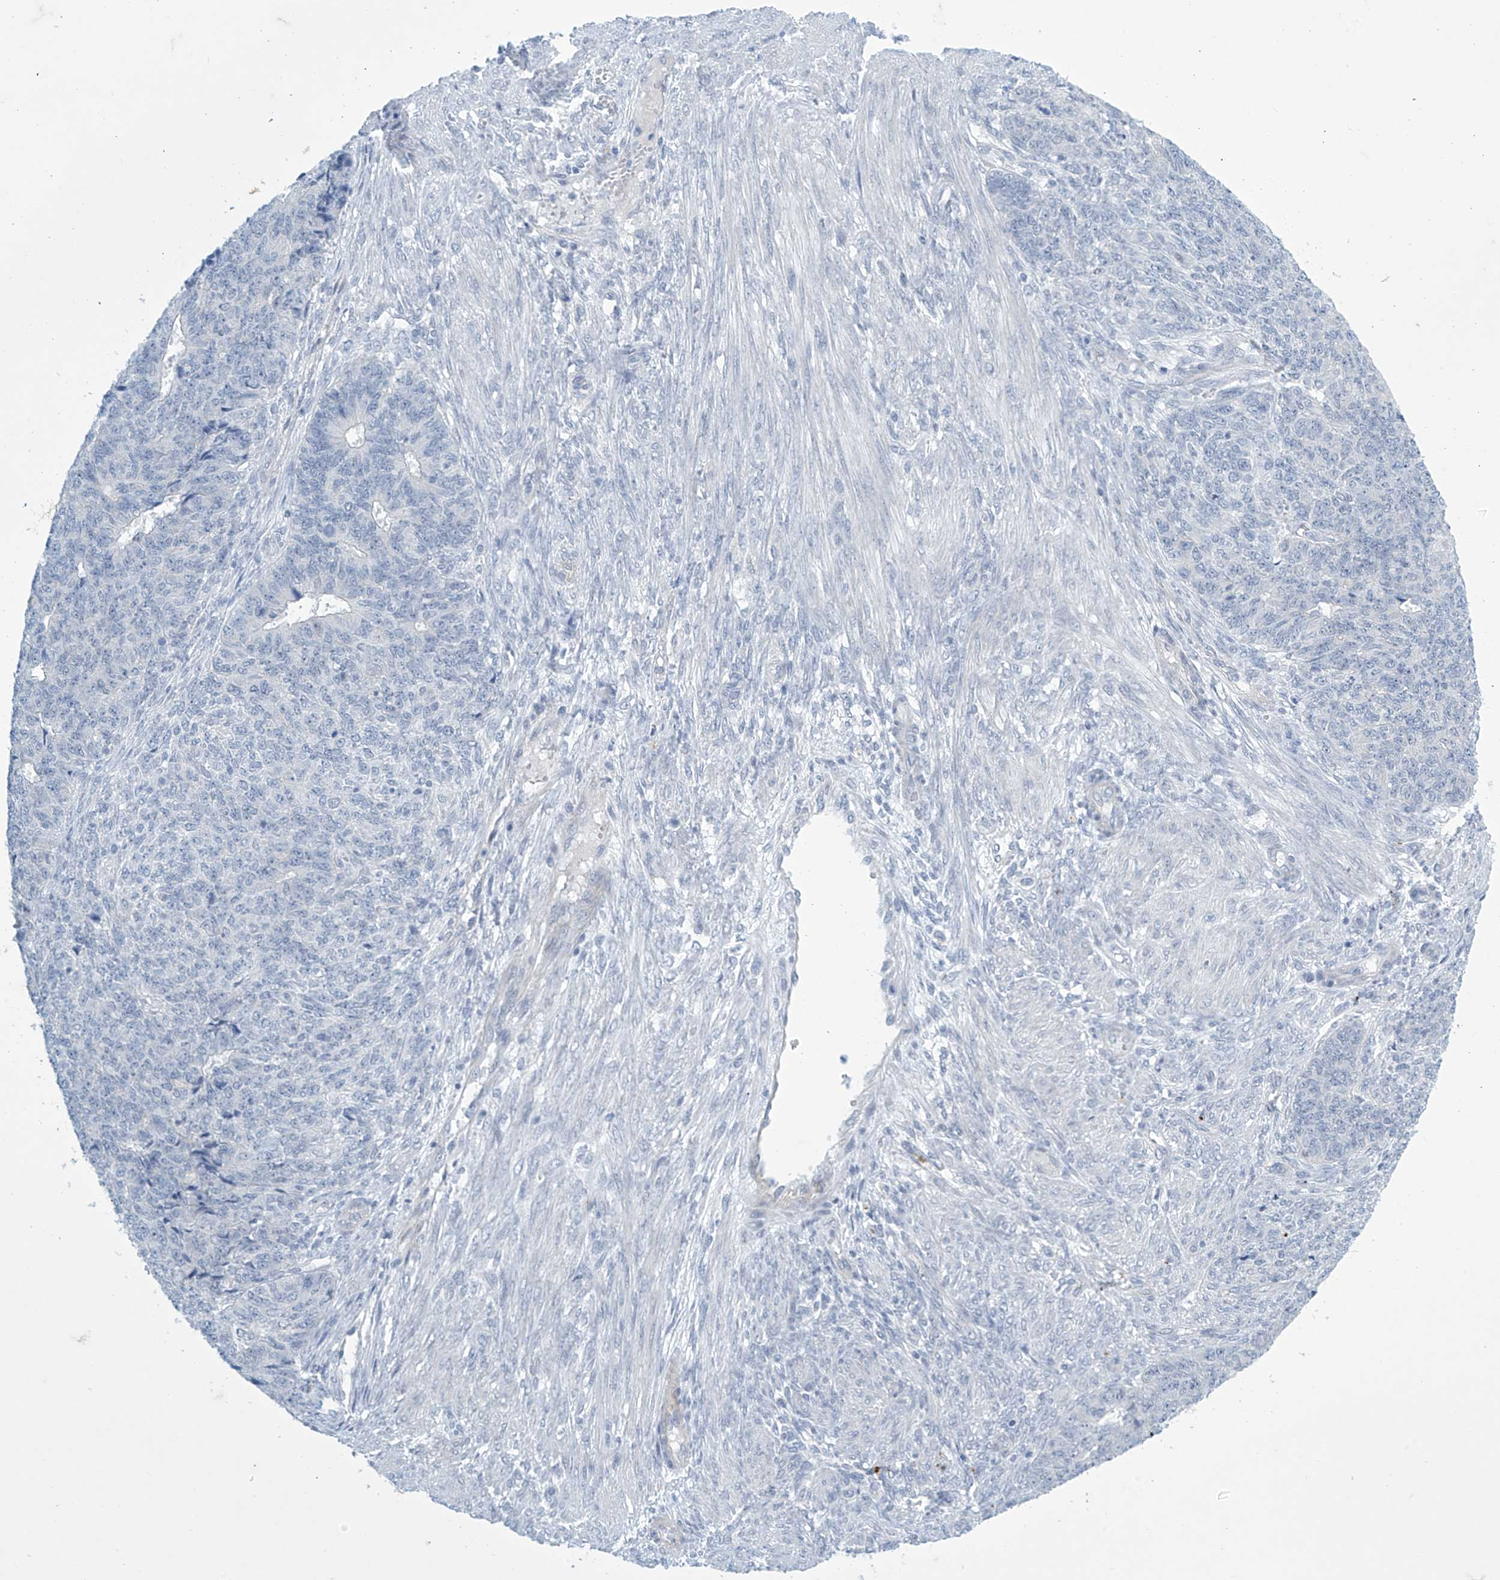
{"staining": {"intensity": "negative", "quantity": "none", "location": "none"}, "tissue": "endometrial cancer", "cell_type": "Tumor cells", "image_type": "cancer", "snomed": [{"axis": "morphology", "description": "Adenocarcinoma, NOS"}, {"axis": "topography", "description": "Endometrium"}], "caption": "This is an immunohistochemistry image of human endometrial adenocarcinoma. There is no positivity in tumor cells.", "gene": "SLC35A5", "patient": {"sex": "female", "age": 32}}